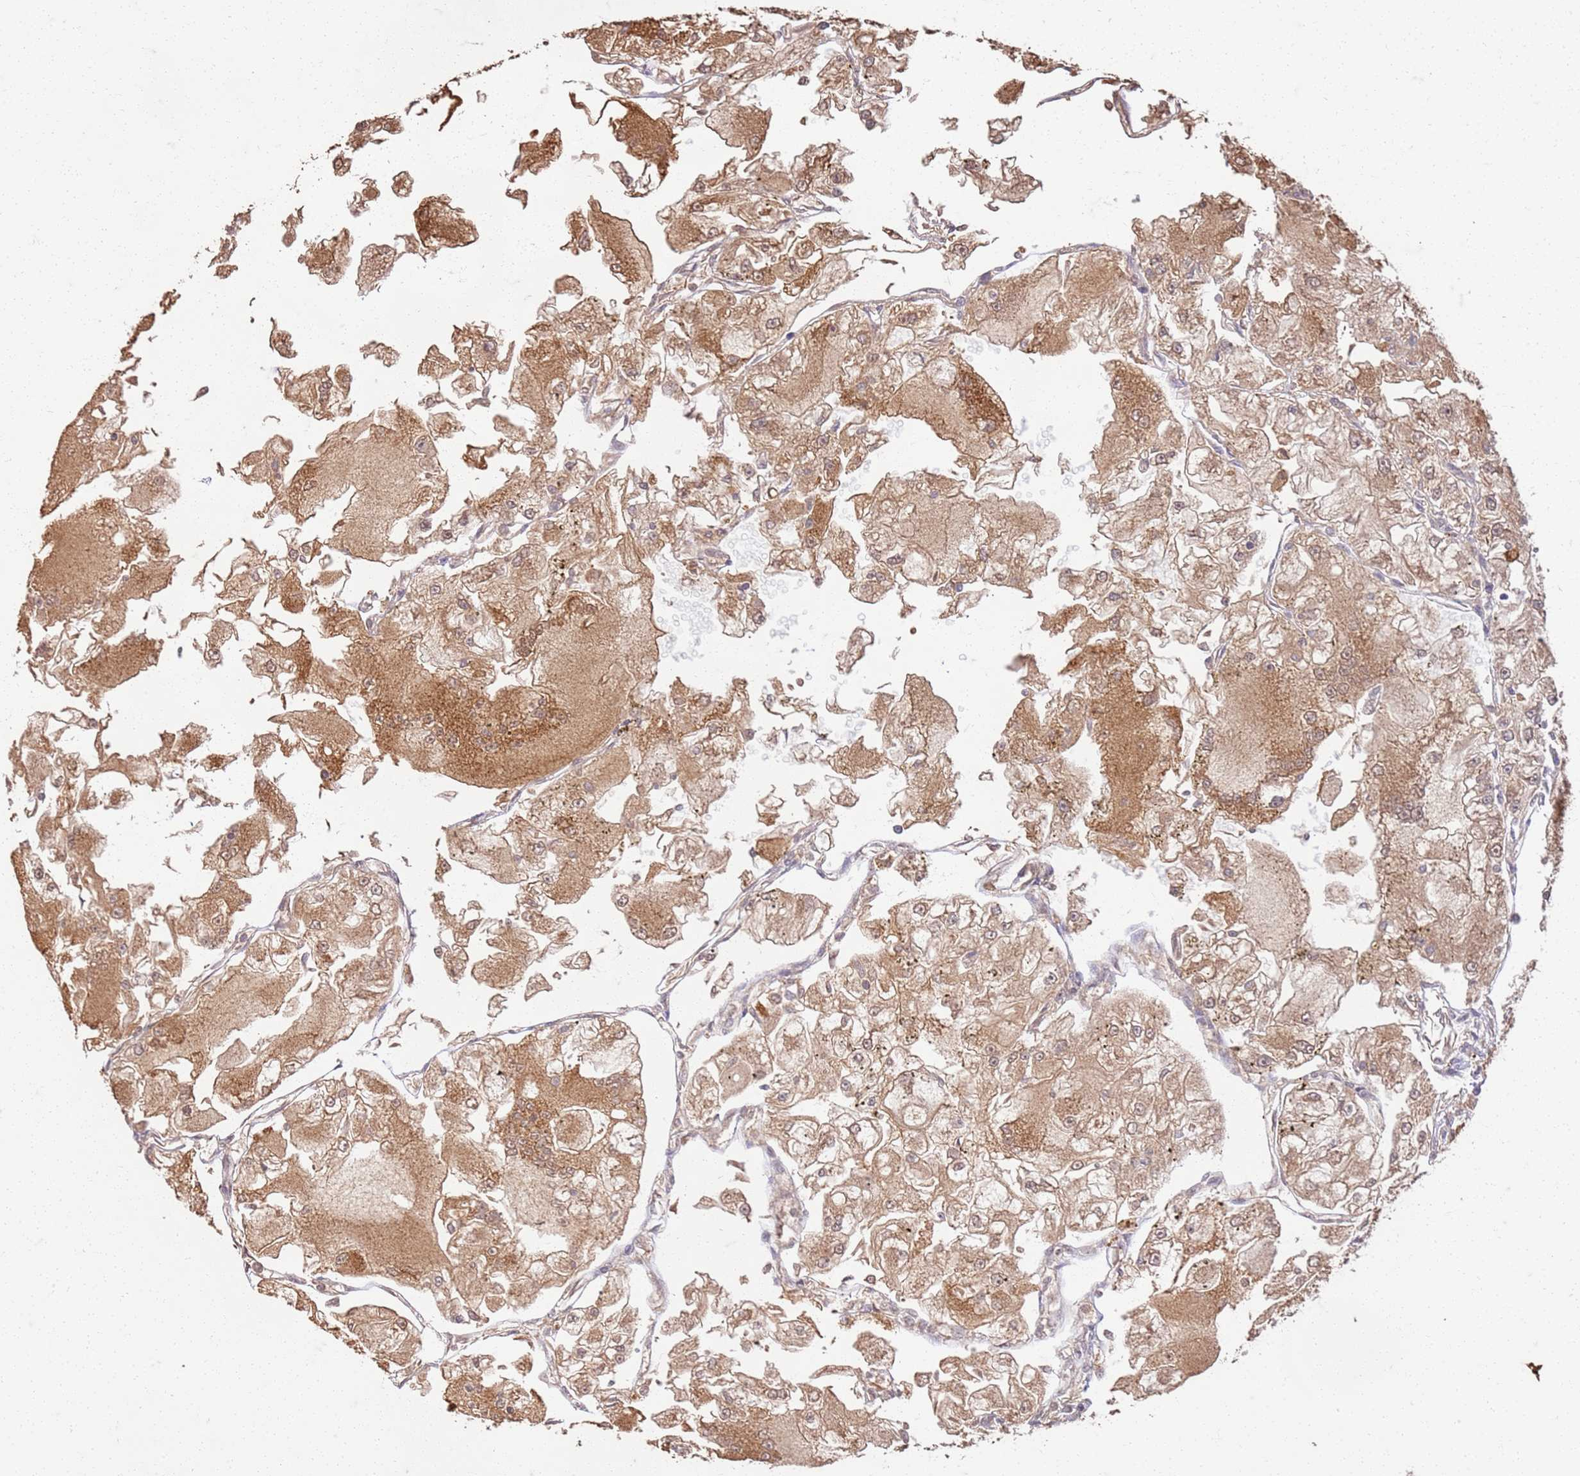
{"staining": {"intensity": "moderate", "quantity": ">75%", "location": "cytoplasmic/membranous"}, "tissue": "renal cancer", "cell_type": "Tumor cells", "image_type": "cancer", "snomed": [{"axis": "morphology", "description": "Adenocarcinoma, NOS"}, {"axis": "topography", "description": "Kidney"}], "caption": "The micrograph reveals a brown stain indicating the presence of a protein in the cytoplasmic/membranous of tumor cells in renal cancer.", "gene": "UBE3A", "patient": {"sex": "female", "age": 72}}